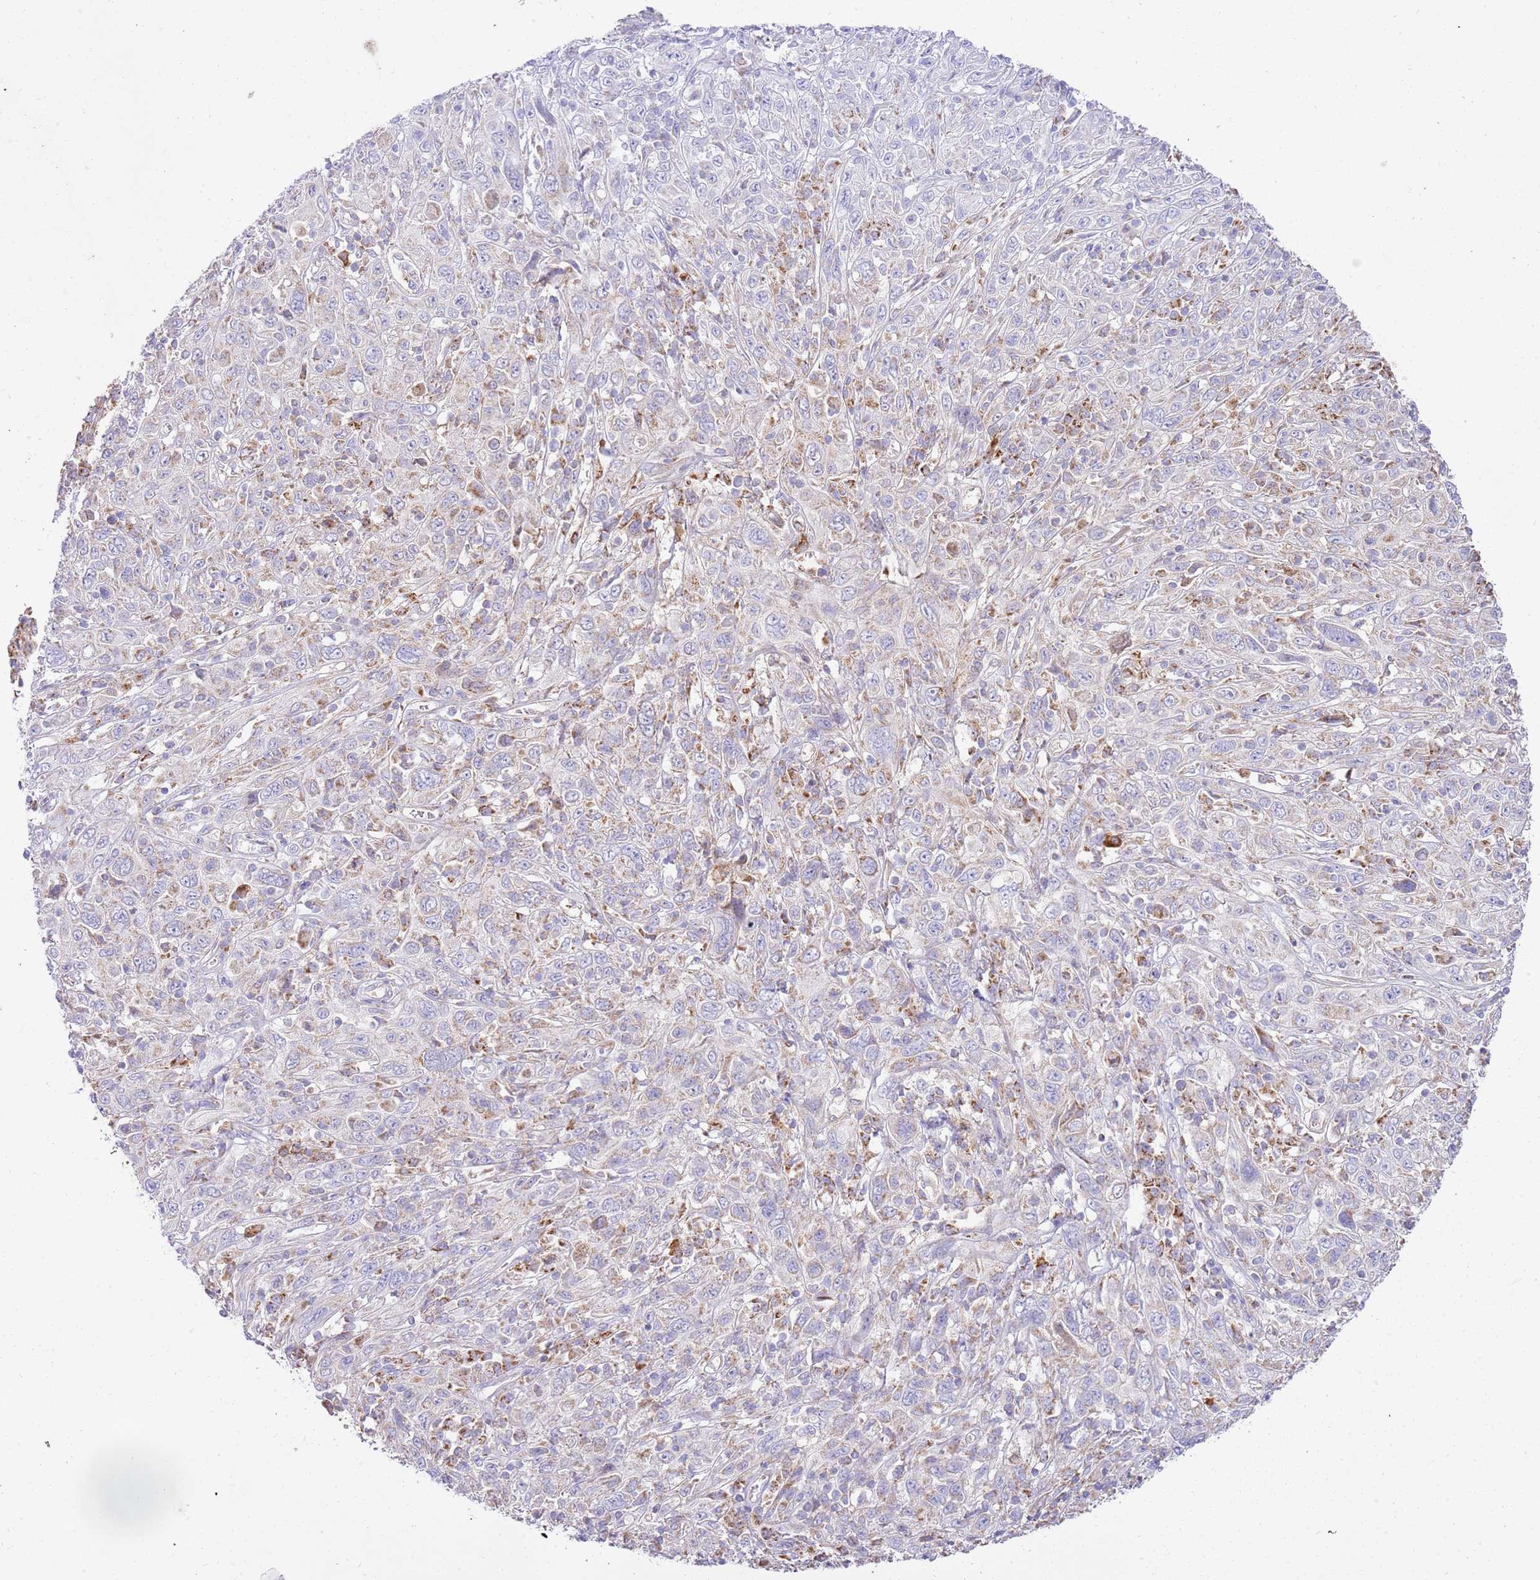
{"staining": {"intensity": "moderate", "quantity": "25%-75%", "location": "cytoplasmic/membranous"}, "tissue": "cervical cancer", "cell_type": "Tumor cells", "image_type": "cancer", "snomed": [{"axis": "morphology", "description": "Squamous cell carcinoma, NOS"}, {"axis": "topography", "description": "Cervix"}], "caption": "Protein staining shows moderate cytoplasmic/membranous expression in approximately 25%-75% of tumor cells in squamous cell carcinoma (cervical).", "gene": "ZBTB39", "patient": {"sex": "female", "age": 46}}